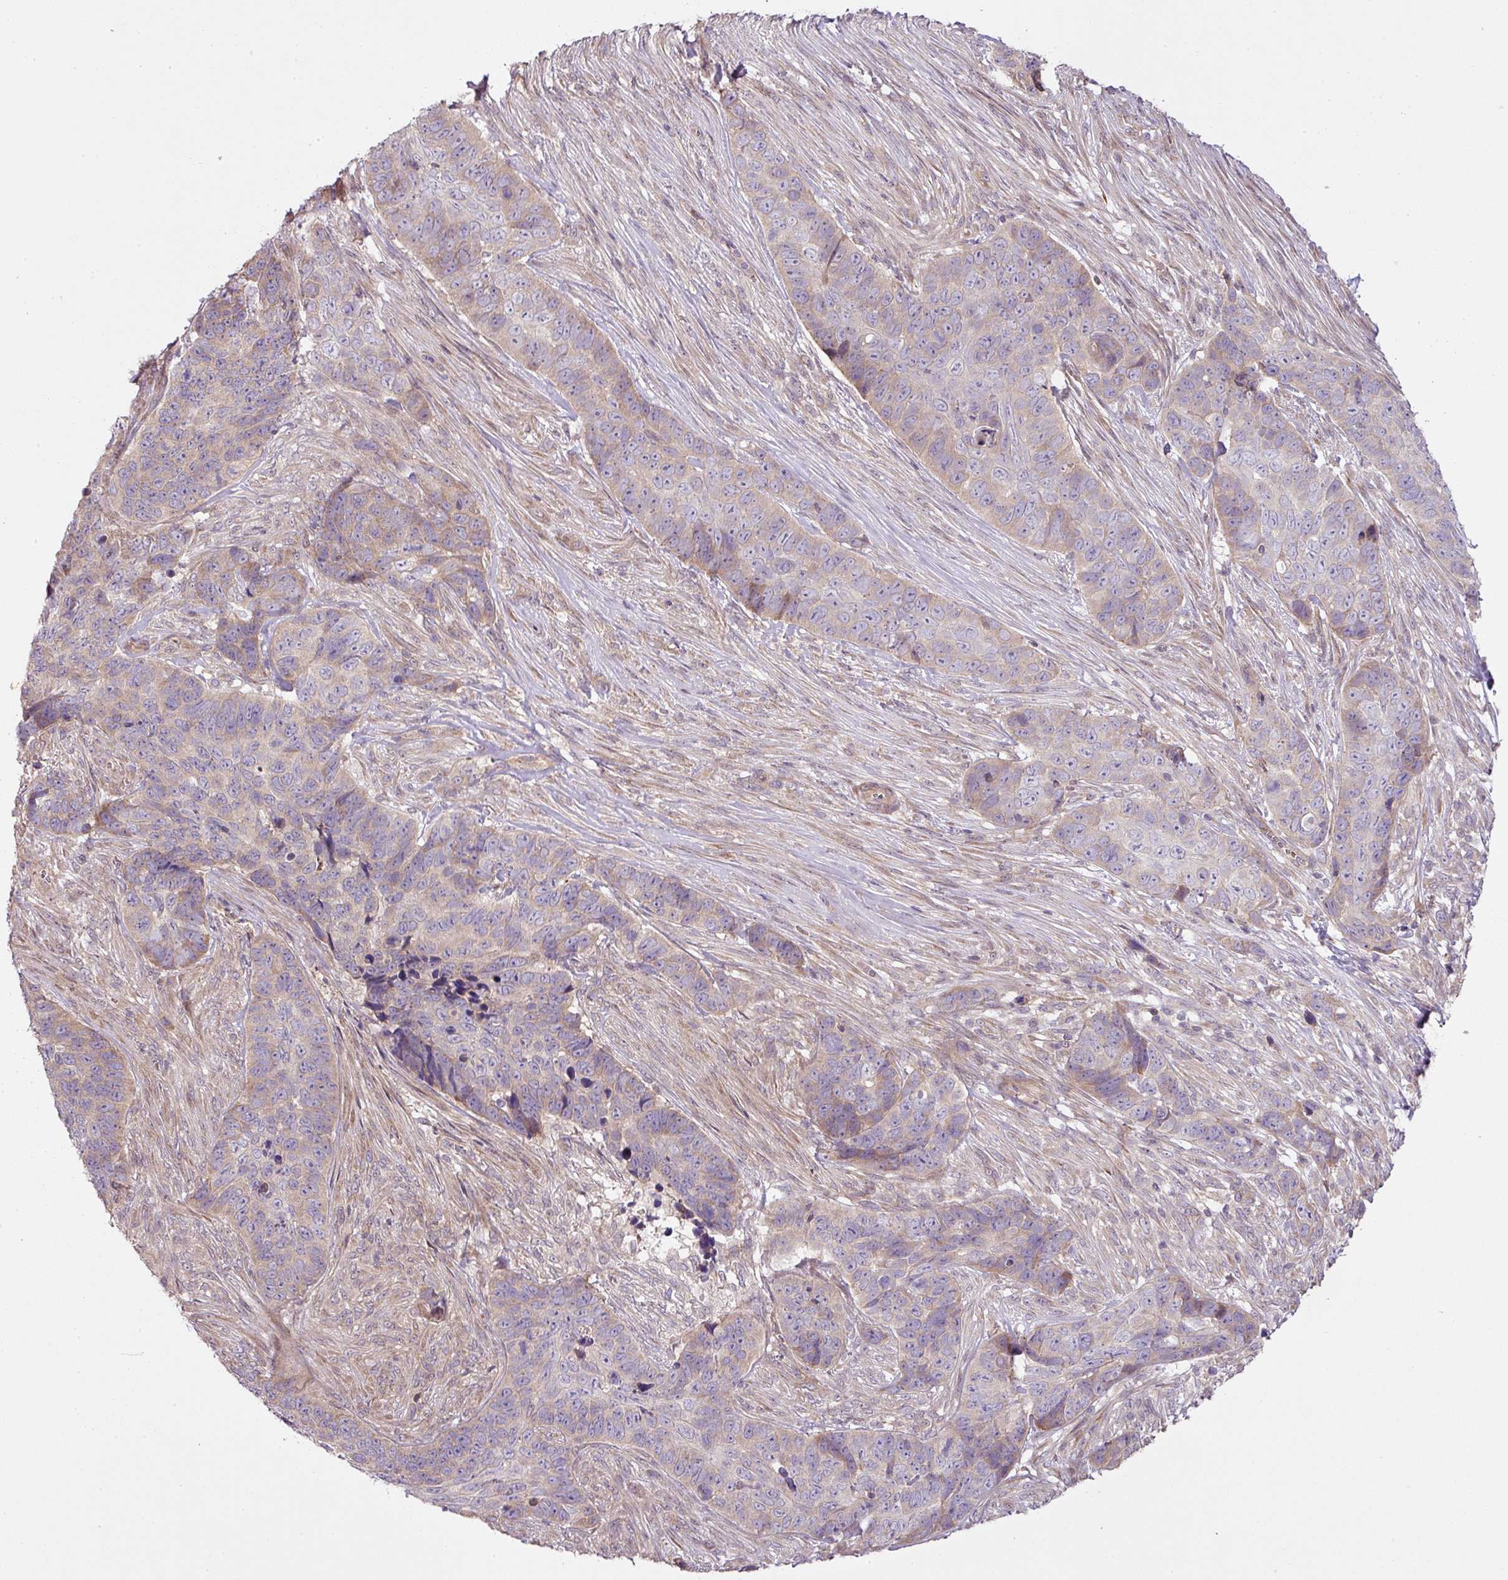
{"staining": {"intensity": "negative", "quantity": "none", "location": "none"}, "tissue": "skin cancer", "cell_type": "Tumor cells", "image_type": "cancer", "snomed": [{"axis": "morphology", "description": "Basal cell carcinoma"}, {"axis": "topography", "description": "Skin"}], "caption": "There is no significant staining in tumor cells of skin cancer.", "gene": "COX18", "patient": {"sex": "female", "age": 82}}